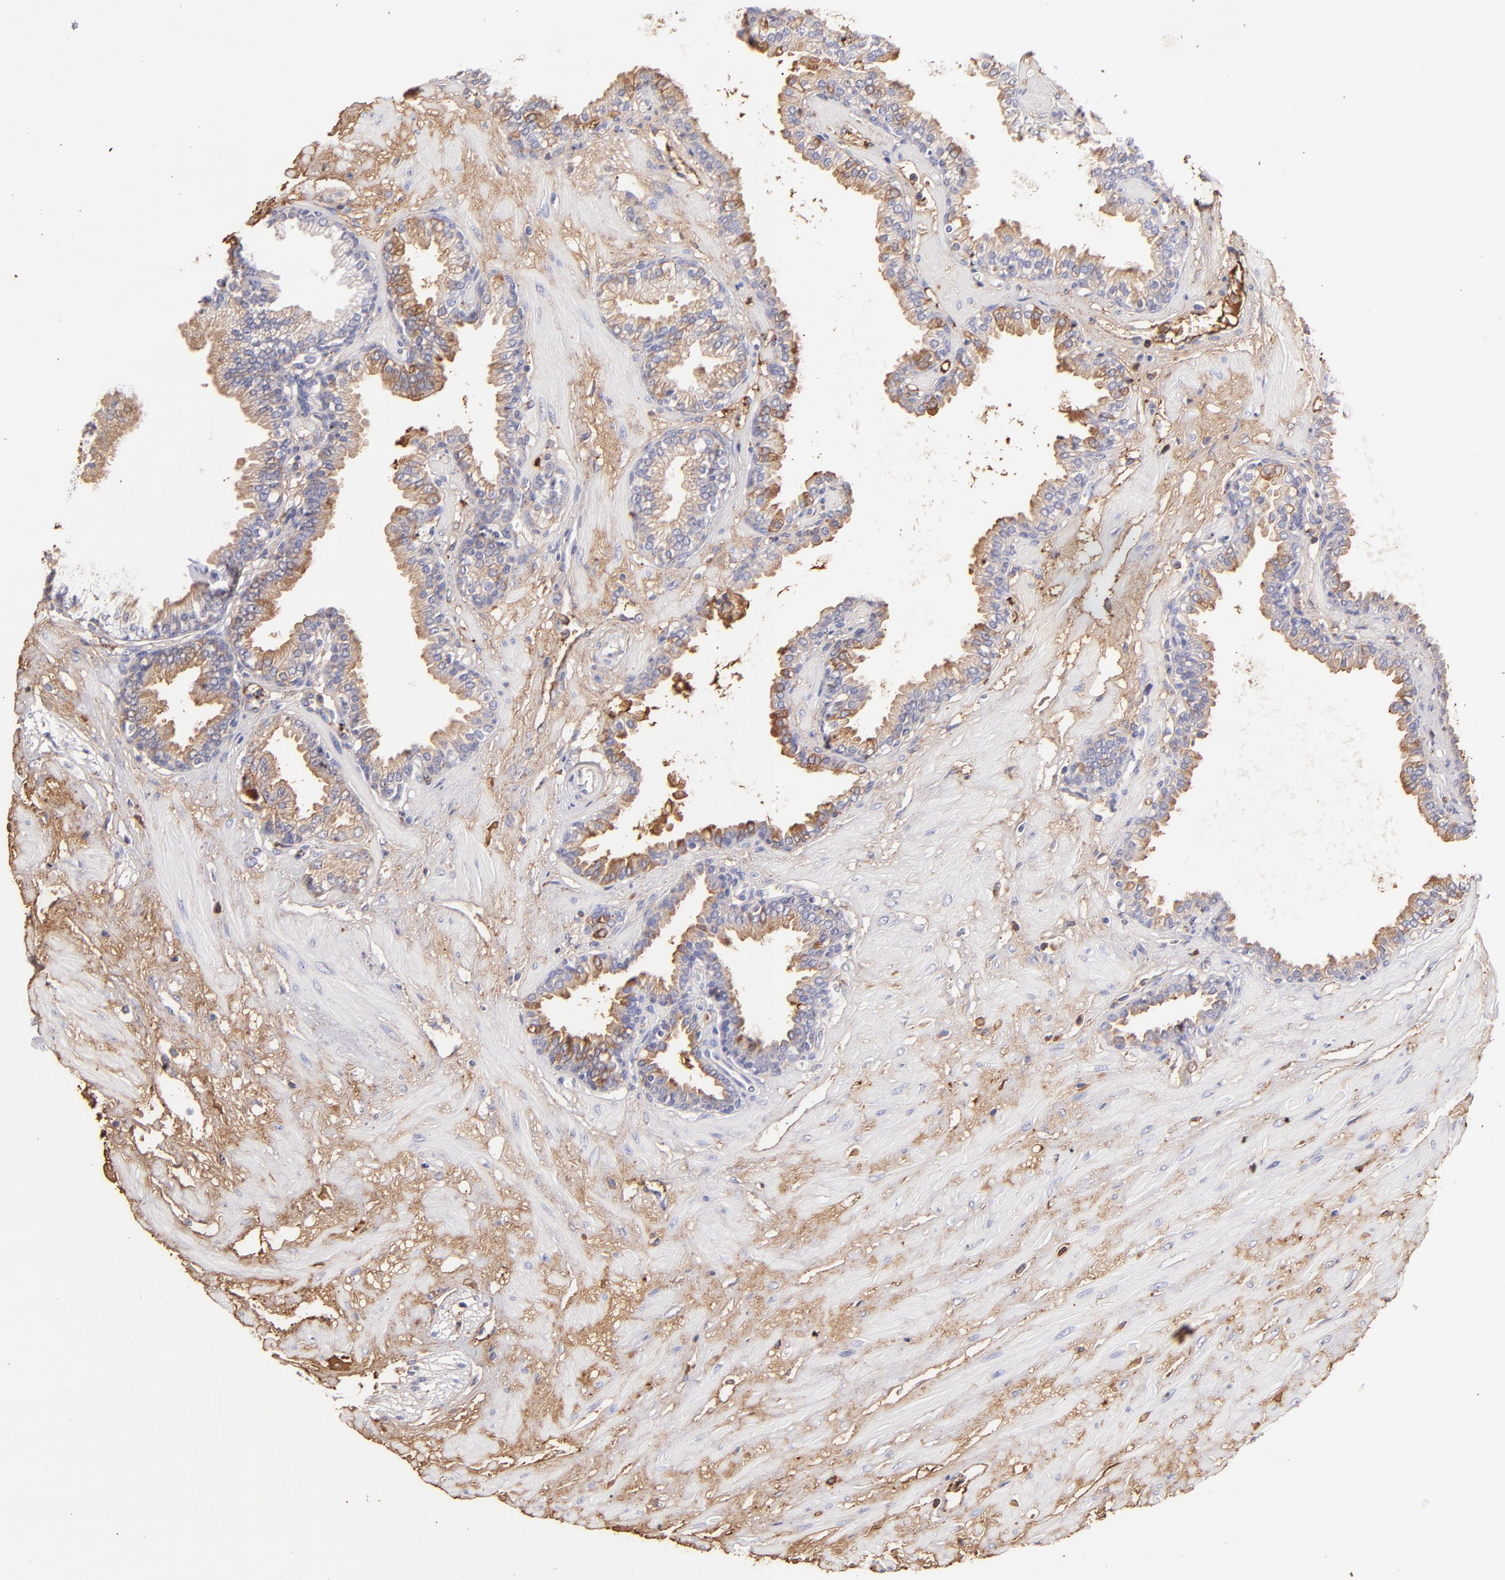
{"staining": {"intensity": "moderate", "quantity": "<25%", "location": "cytoplasmic/membranous"}, "tissue": "prostate", "cell_type": "Glandular cells", "image_type": "normal", "snomed": [{"axis": "morphology", "description": "Normal tissue, NOS"}, {"axis": "topography", "description": "Prostate"}], "caption": "The image displays immunohistochemical staining of benign prostate. There is moderate cytoplasmic/membranous positivity is appreciated in about <25% of glandular cells. The protein is stained brown, and the nuclei are stained in blue (DAB (3,3'-diaminobenzidine) IHC with brightfield microscopy, high magnification).", "gene": "FGB", "patient": {"sex": "male", "age": 64}}